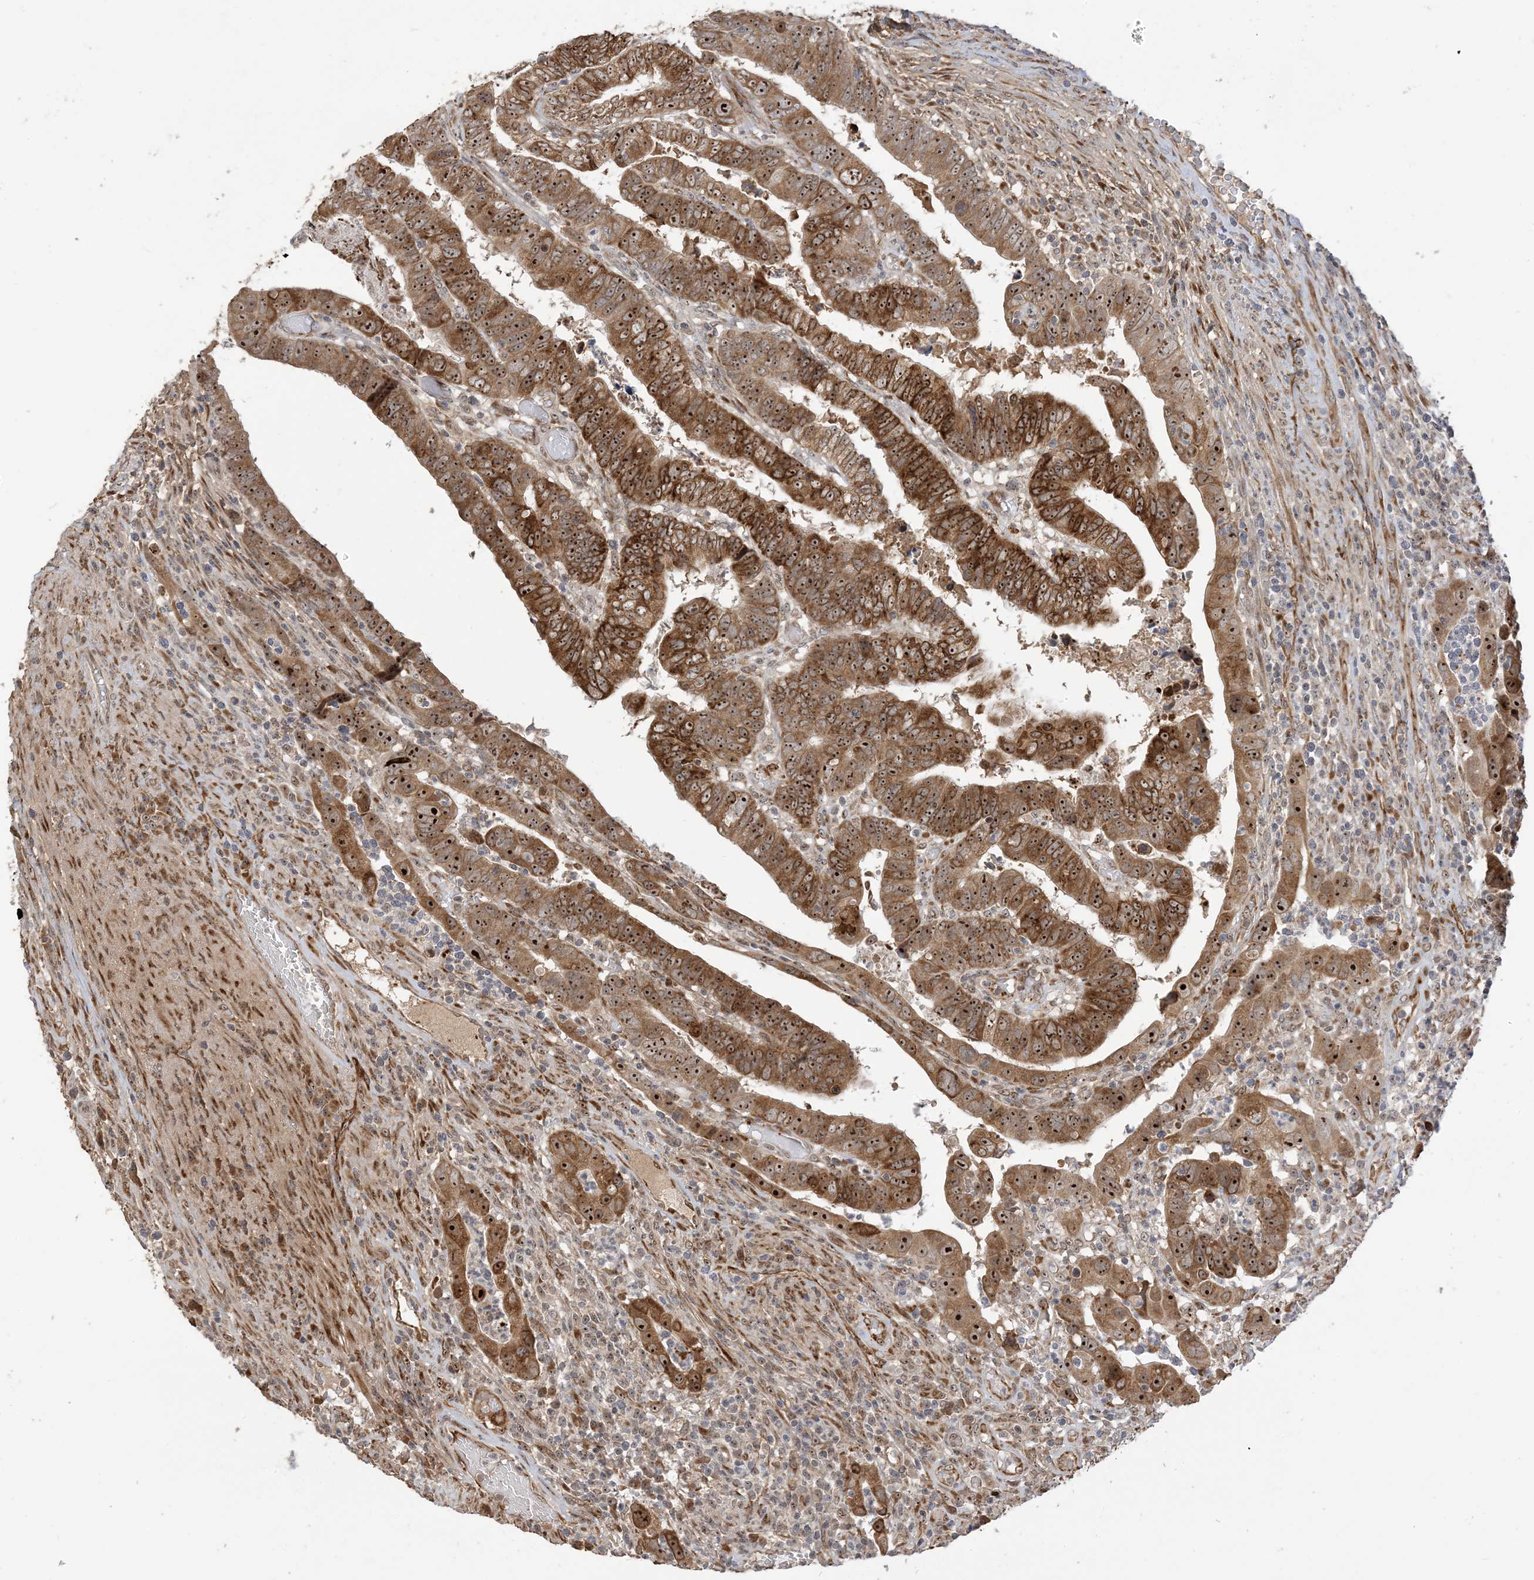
{"staining": {"intensity": "strong", "quantity": ">75%", "location": "cytoplasmic/membranous,nuclear"}, "tissue": "colorectal cancer", "cell_type": "Tumor cells", "image_type": "cancer", "snomed": [{"axis": "morphology", "description": "Normal tissue, NOS"}, {"axis": "morphology", "description": "Adenocarcinoma, NOS"}, {"axis": "topography", "description": "Rectum"}], "caption": "Tumor cells exhibit strong cytoplasmic/membranous and nuclear expression in approximately >75% of cells in colorectal cancer (adenocarcinoma). The staining was performed using DAB (3,3'-diaminobenzidine) to visualize the protein expression in brown, while the nuclei were stained in blue with hematoxylin (Magnification: 20x).", "gene": "ECM2", "patient": {"sex": "female", "age": 65}}